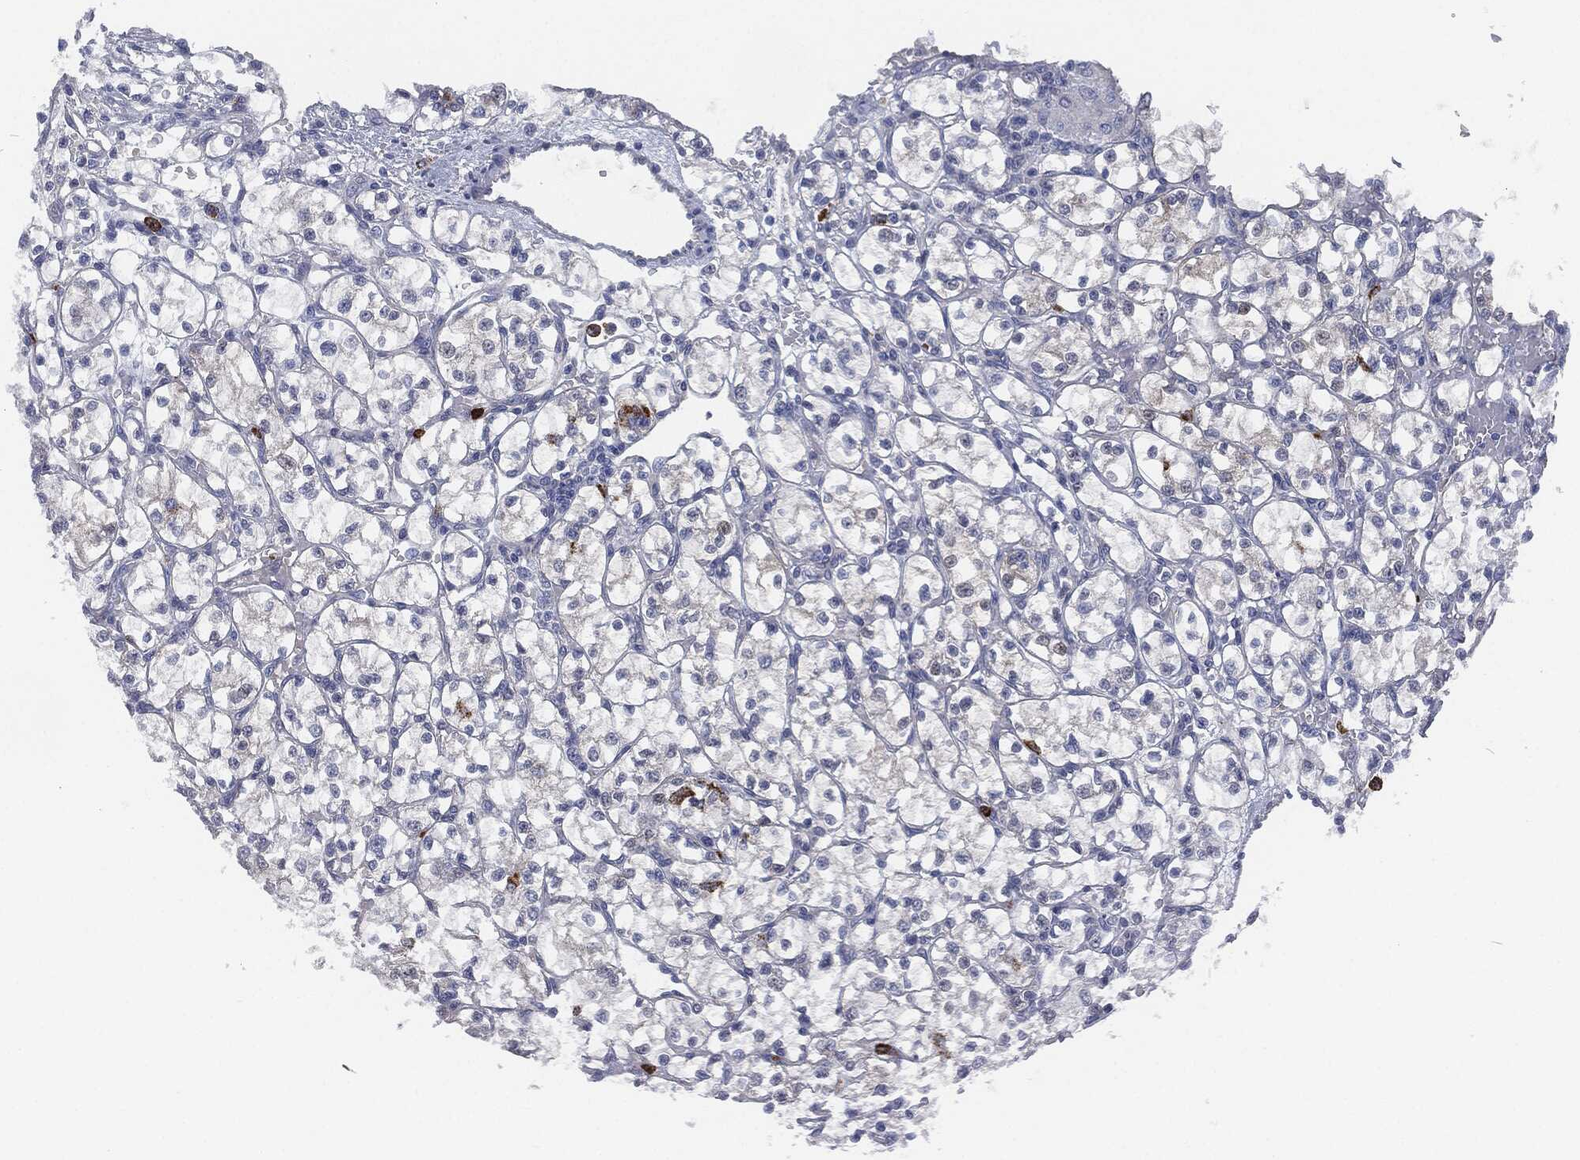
{"staining": {"intensity": "negative", "quantity": "none", "location": "none"}, "tissue": "renal cancer", "cell_type": "Tumor cells", "image_type": "cancer", "snomed": [{"axis": "morphology", "description": "Adenocarcinoma, NOS"}, {"axis": "topography", "description": "Kidney"}], "caption": "Immunohistochemistry of human renal adenocarcinoma demonstrates no expression in tumor cells.", "gene": "MPO", "patient": {"sex": "female", "age": 64}}